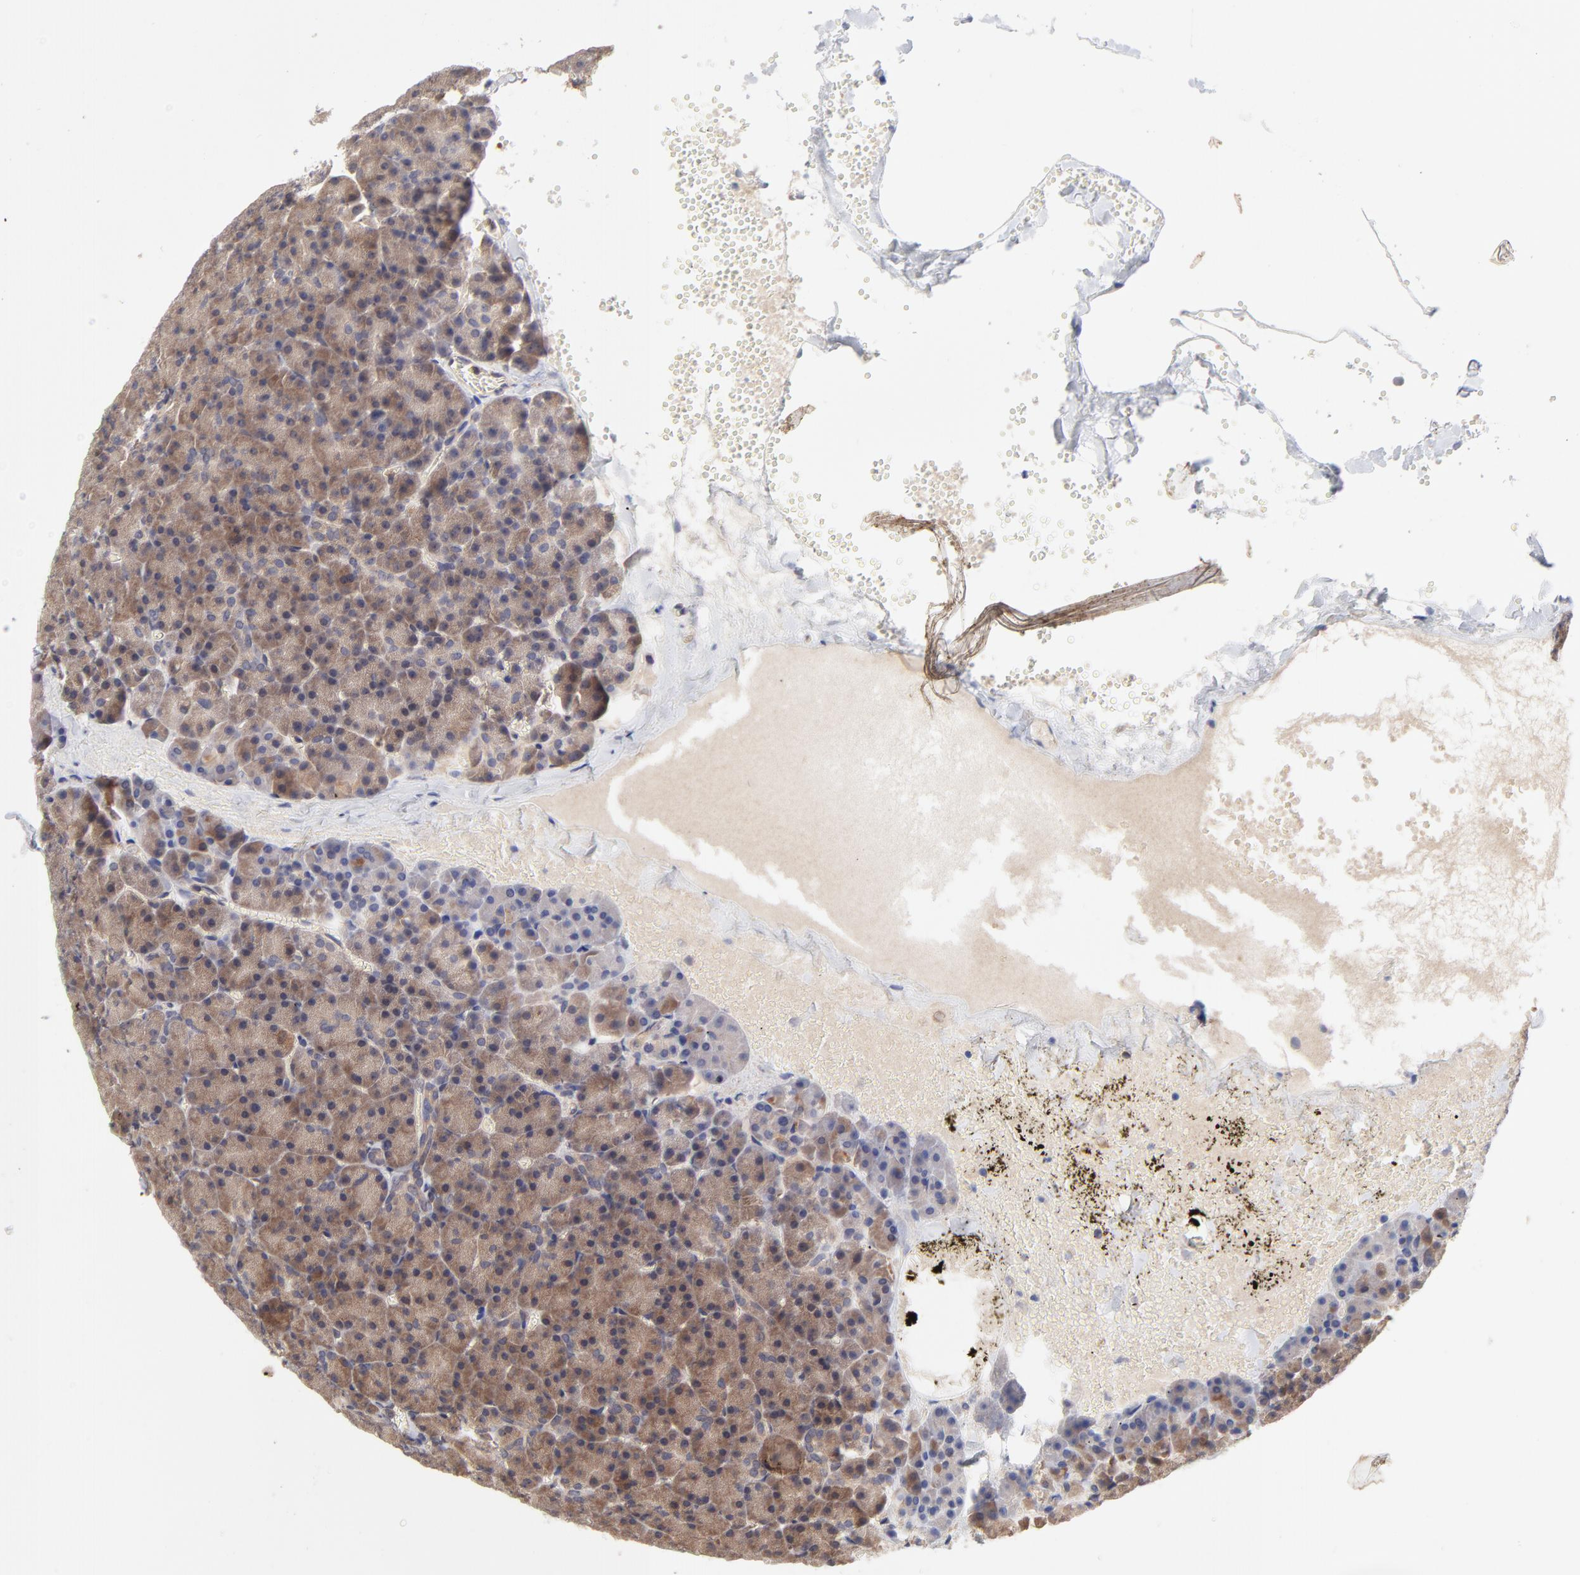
{"staining": {"intensity": "weak", "quantity": ">75%", "location": "cytoplasmic/membranous"}, "tissue": "pancreas", "cell_type": "Exocrine glandular cells", "image_type": "normal", "snomed": [{"axis": "morphology", "description": "Normal tissue, NOS"}, {"axis": "topography", "description": "Pancreas"}], "caption": "Immunohistochemical staining of unremarkable human pancreas demonstrates >75% levels of weak cytoplasmic/membranous protein expression in approximately >75% of exocrine glandular cells. The protein of interest is shown in brown color, while the nuclei are stained blue.", "gene": "PCMT1", "patient": {"sex": "female", "age": 35}}